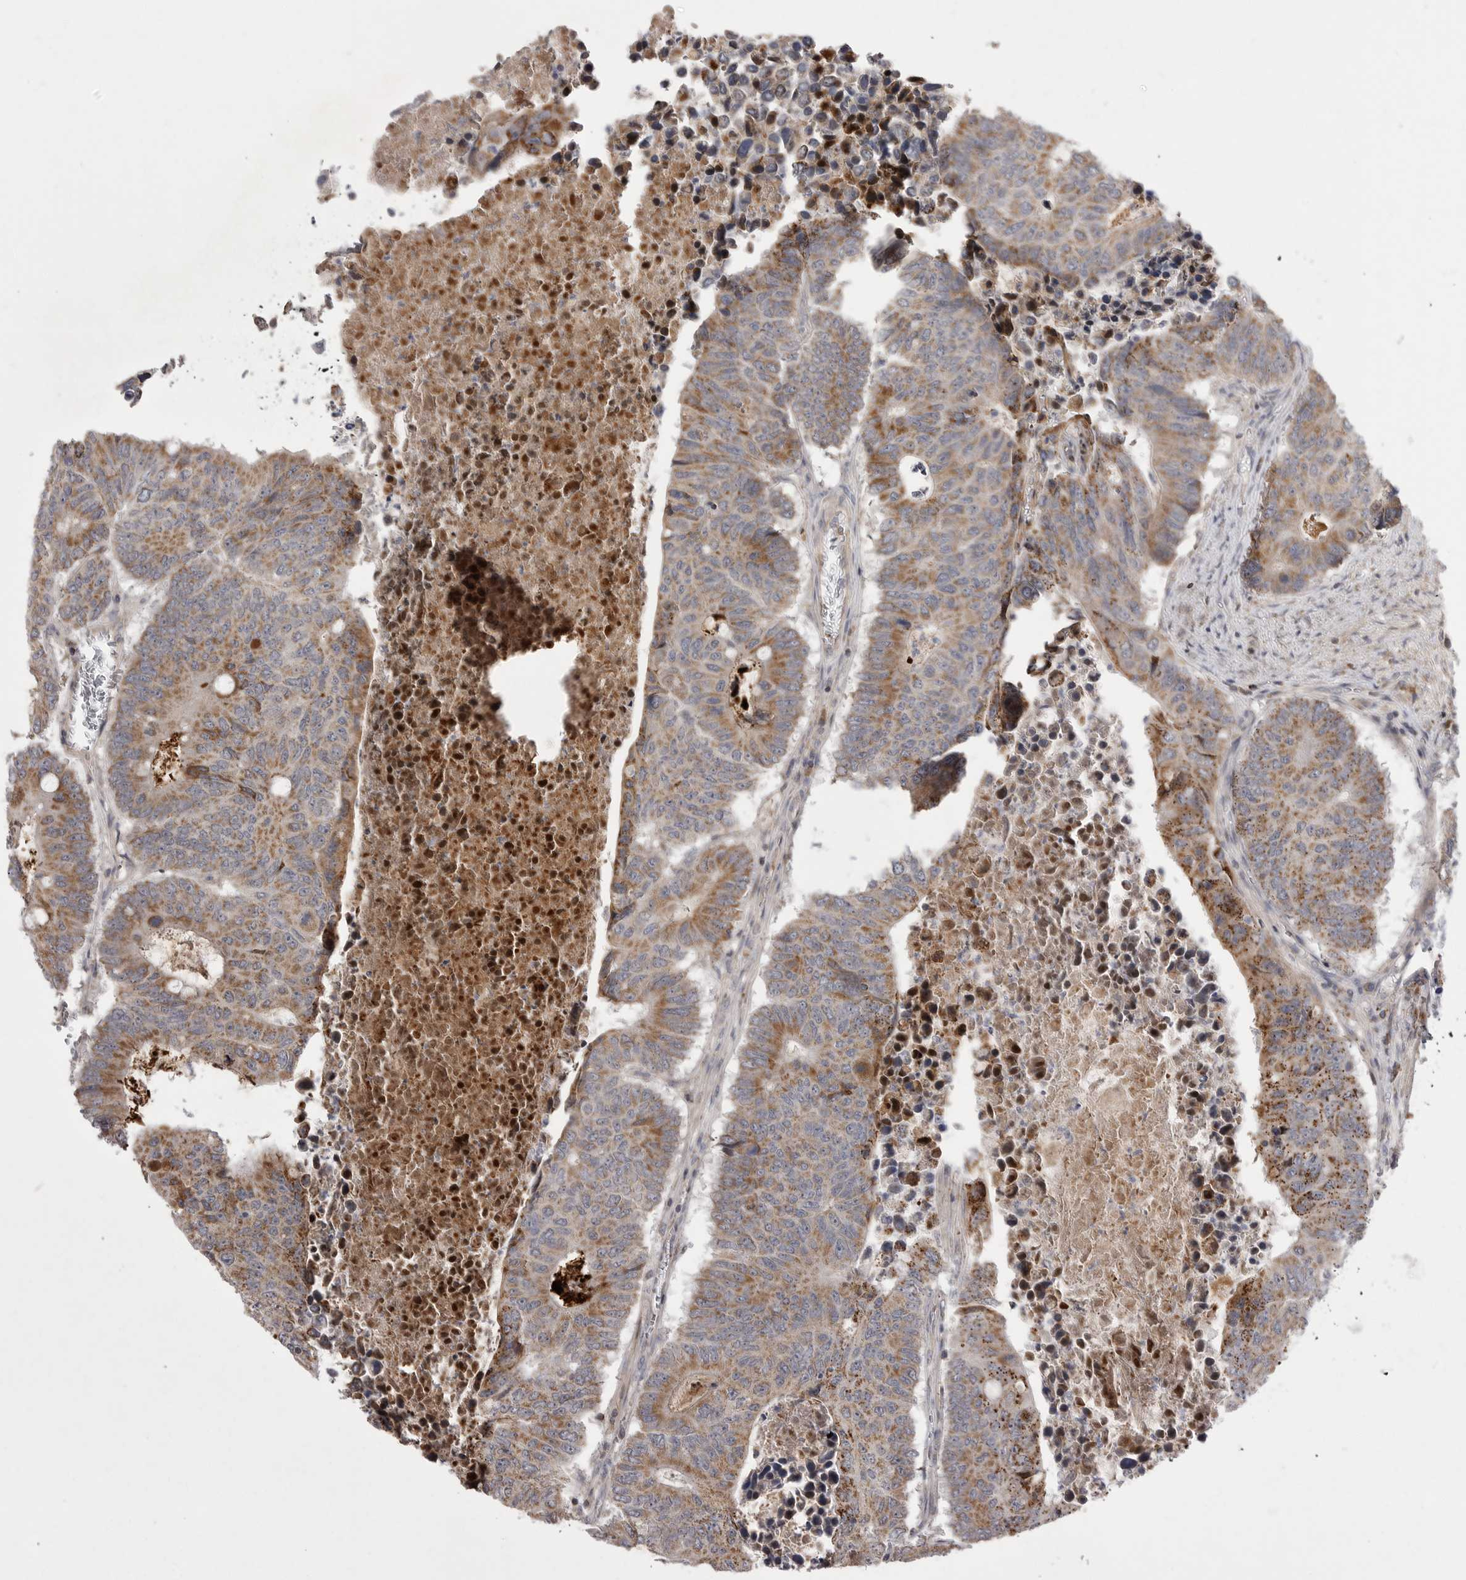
{"staining": {"intensity": "moderate", "quantity": ">75%", "location": "cytoplasmic/membranous"}, "tissue": "colorectal cancer", "cell_type": "Tumor cells", "image_type": "cancer", "snomed": [{"axis": "morphology", "description": "Adenocarcinoma, NOS"}, {"axis": "topography", "description": "Colon"}], "caption": "Immunohistochemistry (IHC) micrograph of neoplastic tissue: colorectal cancer (adenocarcinoma) stained using immunohistochemistry displays medium levels of moderate protein expression localized specifically in the cytoplasmic/membranous of tumor cells, appearing as a cytoplasmic/membranous brown color.", "gene": "KYAT3", "patient": {"sex": "male", "age": 87}}